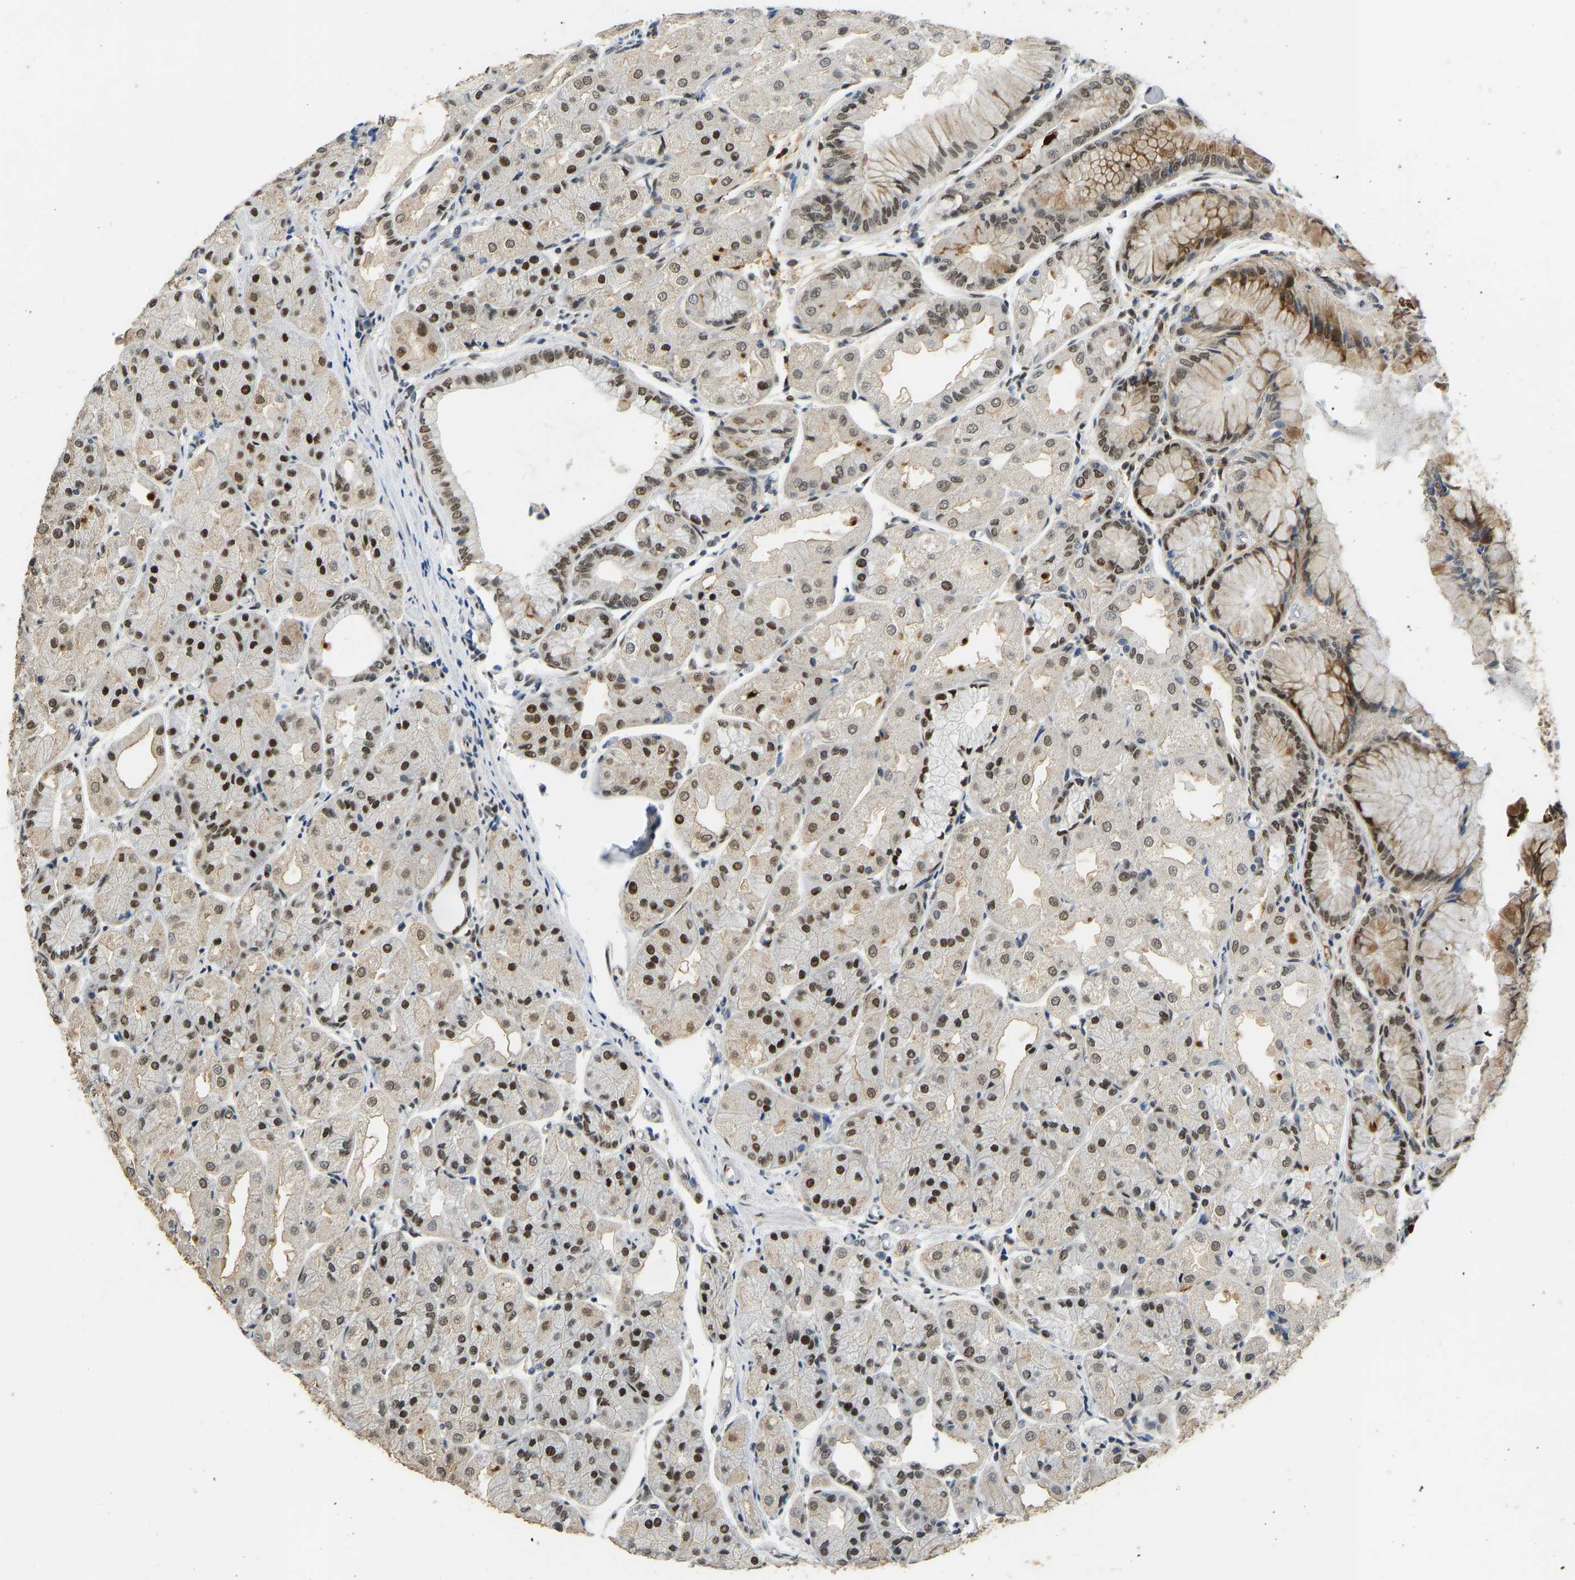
{"staining": {"intensity": "strong", "quantity": "25%-75%", "location": "cytoplasmic/membranous,nuclear"}, "tissue": "stomach", "cell_type": "Glandular cells", "image_type": "normal", "snomed": [{"axis": "morphology", "description": "Normal tissue, NOS"}, {"axis": "topography", "description": "Stomach, upper"}], "caption": "Glandular cells show high levels of strong cytoplasmic/membranous,nuclear positivity in approximately 25%-75% of cells in unremarkable human stomach.", "gene": "FOXK1", "patient": {"sex": "male", "age": 72}}